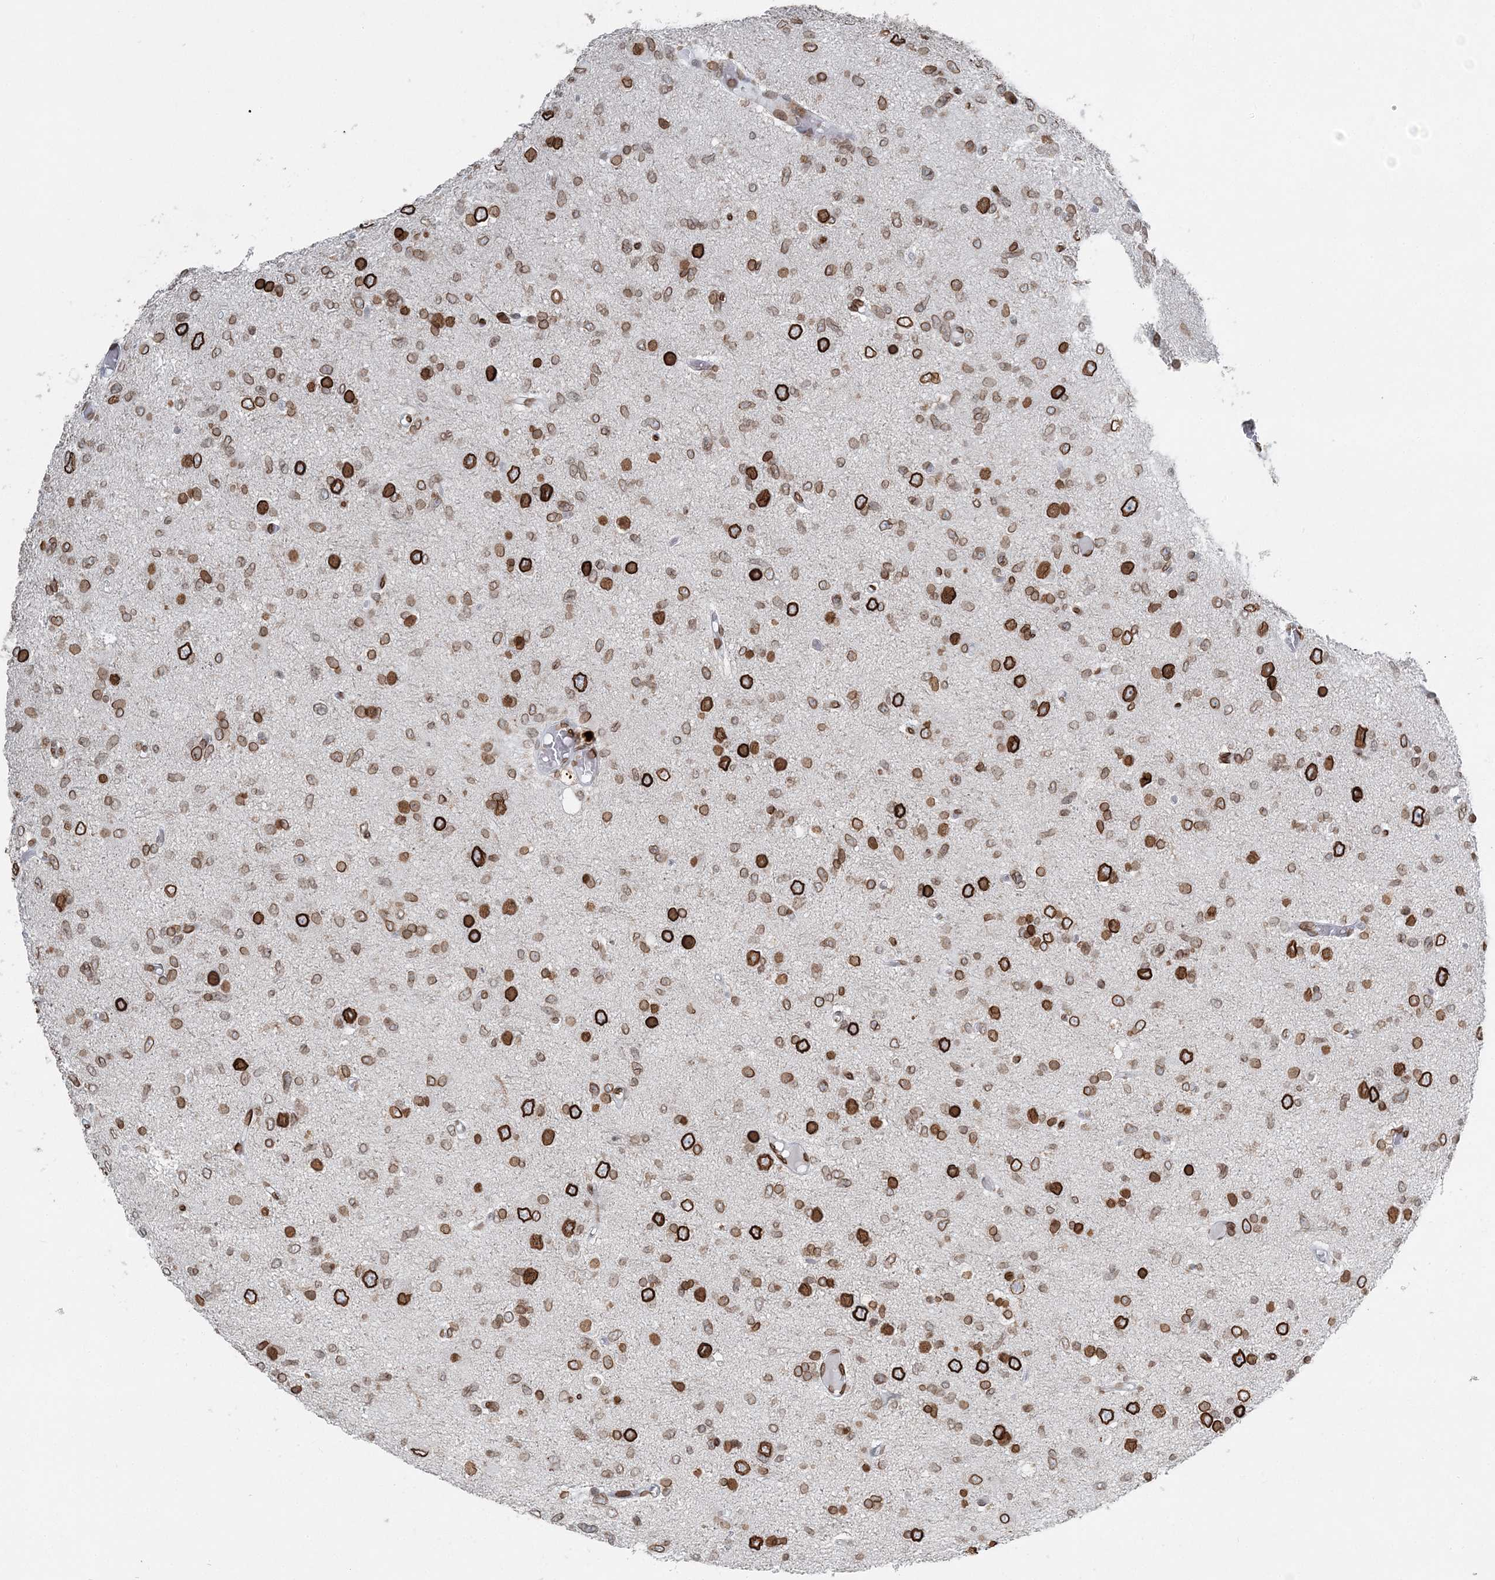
{"staining": {"intensity": "strong", "quantity": ">75%", "location": "cytoplasmic/membranous,nuclear"}, "tissue": "glioma", "cell_type": "Tumor cells", "image_type": "cancer", "snomed": [{"axis": "morphology", "description": "Glioma, malignant, High grade"}, {"axis": "topography", "description": "Brain"}], "caption": "Immunohistochemistry (IHC) micrograph of neoplastic tissue: glioma stained using immunohistochemistry exhibits high levels of strong protein expression localized specifically in the cytoplasmic/membranous and nuclear of tumor cells, appearing as a cytoplasmic/membranous and nuclear brown color.", "gene": "GJD4", "patient": {"sex": "female", "age": 59}}